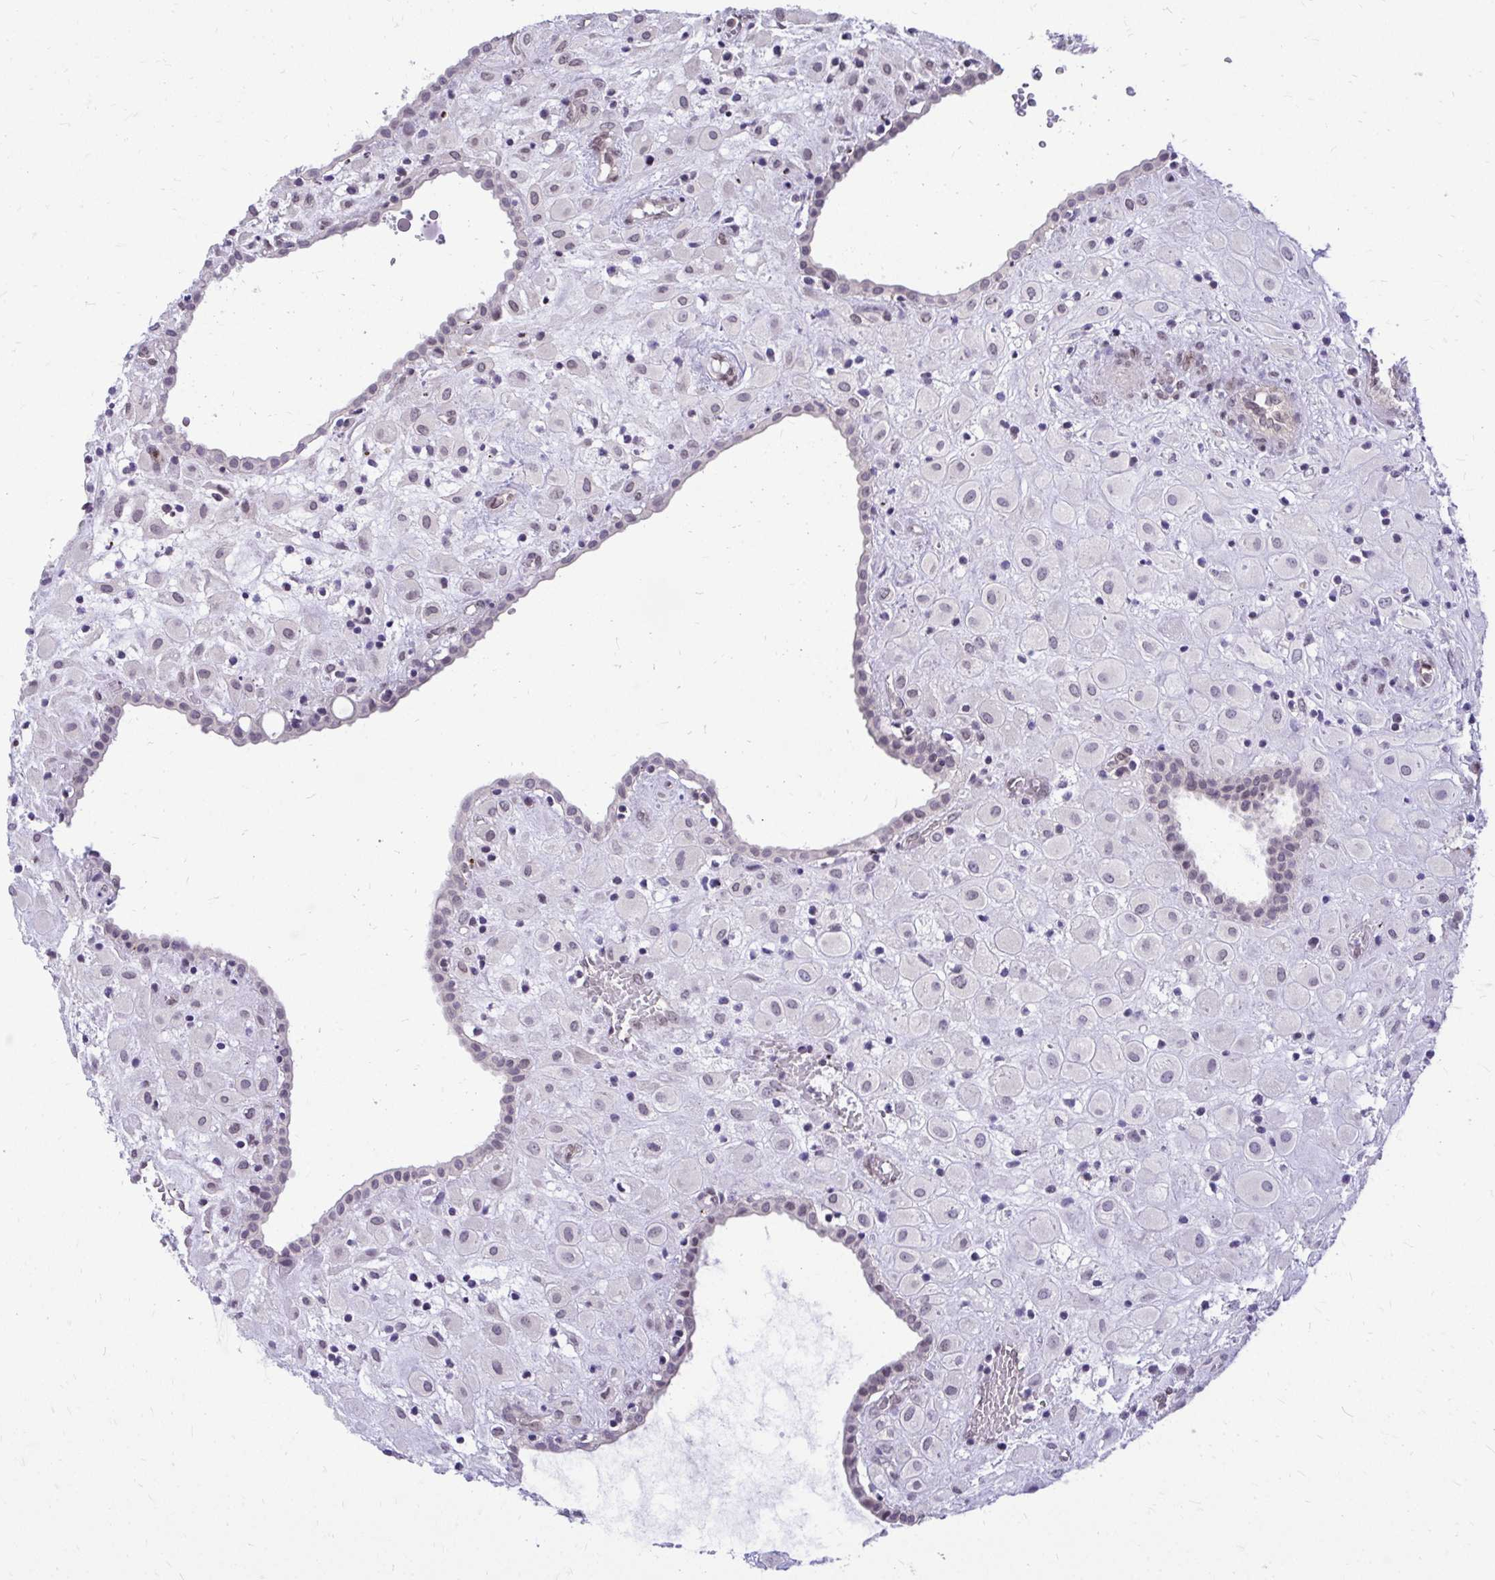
{"staining": {"intensity": "weak", "quantity": "<25%", "location": "nuclear"}, "tissue": "placenta", "cell_type": "Decidual cells", "image_type": "normal", "snomed": [{"axis": "morphology", "description": "Normal tissue, NOS"}, {"axis": "topography", "description": "Placenta"}], "caption": "Immunohistochemistry of benign placenta shows no positivity in decidual cells. Brightfield microscopy of immunohistochemistry stained with DAB (3,3'-diaminobenzidine) (brown) and hematoxylin (blue), captured at high magnification.", "gene": "BANF1", "patient": {"sex": "female", "age": 24}}